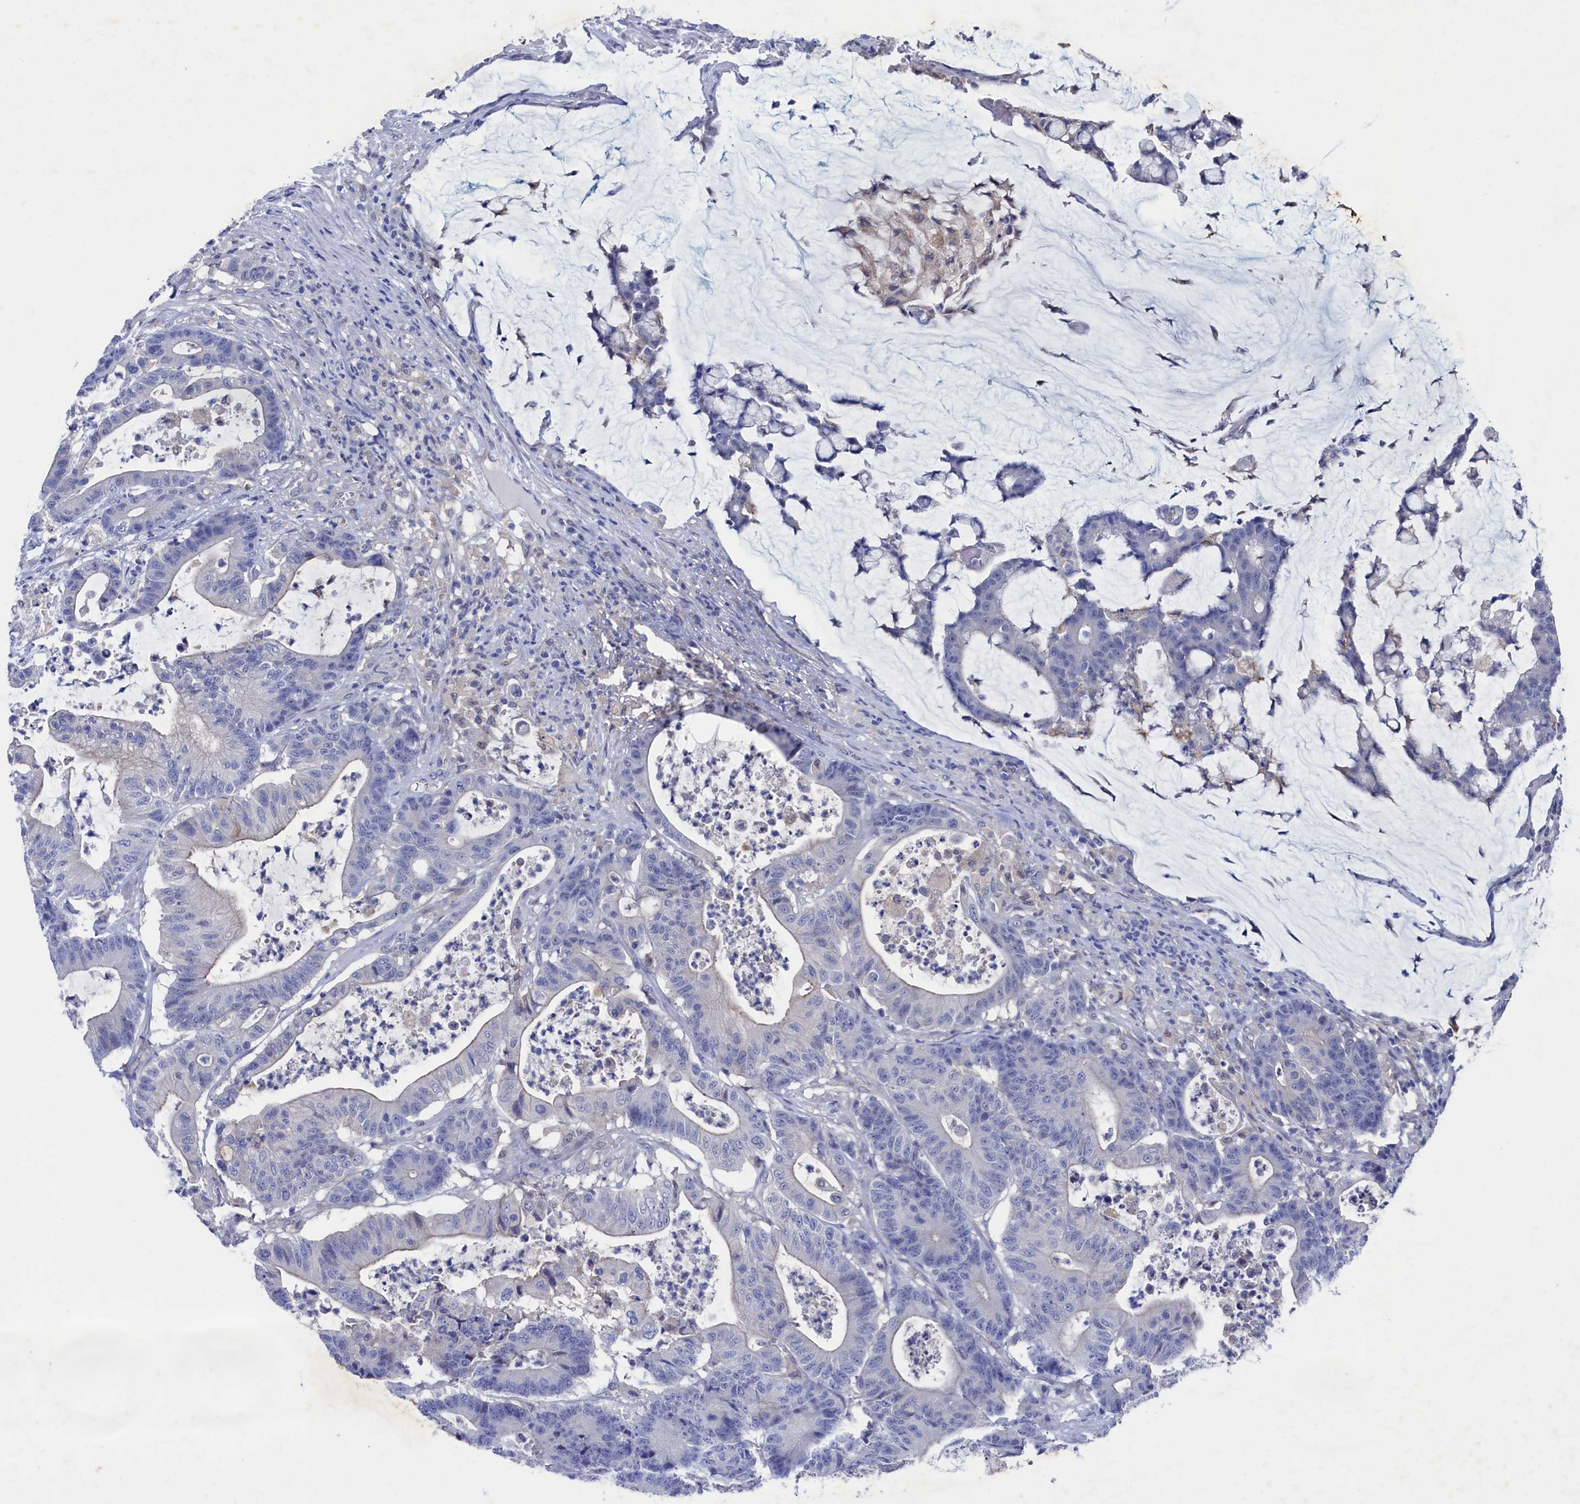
{"staining": {"intensity": "negative", "quantity": "none", "location": "none"}, "tissue": "colorectal cancer", "cell_type": "Tumor cells", "image_type": "cancer", "snomed": [{"axis": "morphology", "description": "Adenocarcinoma, NOS"}, {"axis": "topography", "description": "Colon"}], "caption": "Immunohistochemical staining of human adenocarcinoma (colorectal) shows no significant positivity in tumor cells.", "gene": "RNH1", "patient": {"sex": "female", "age": 84}}